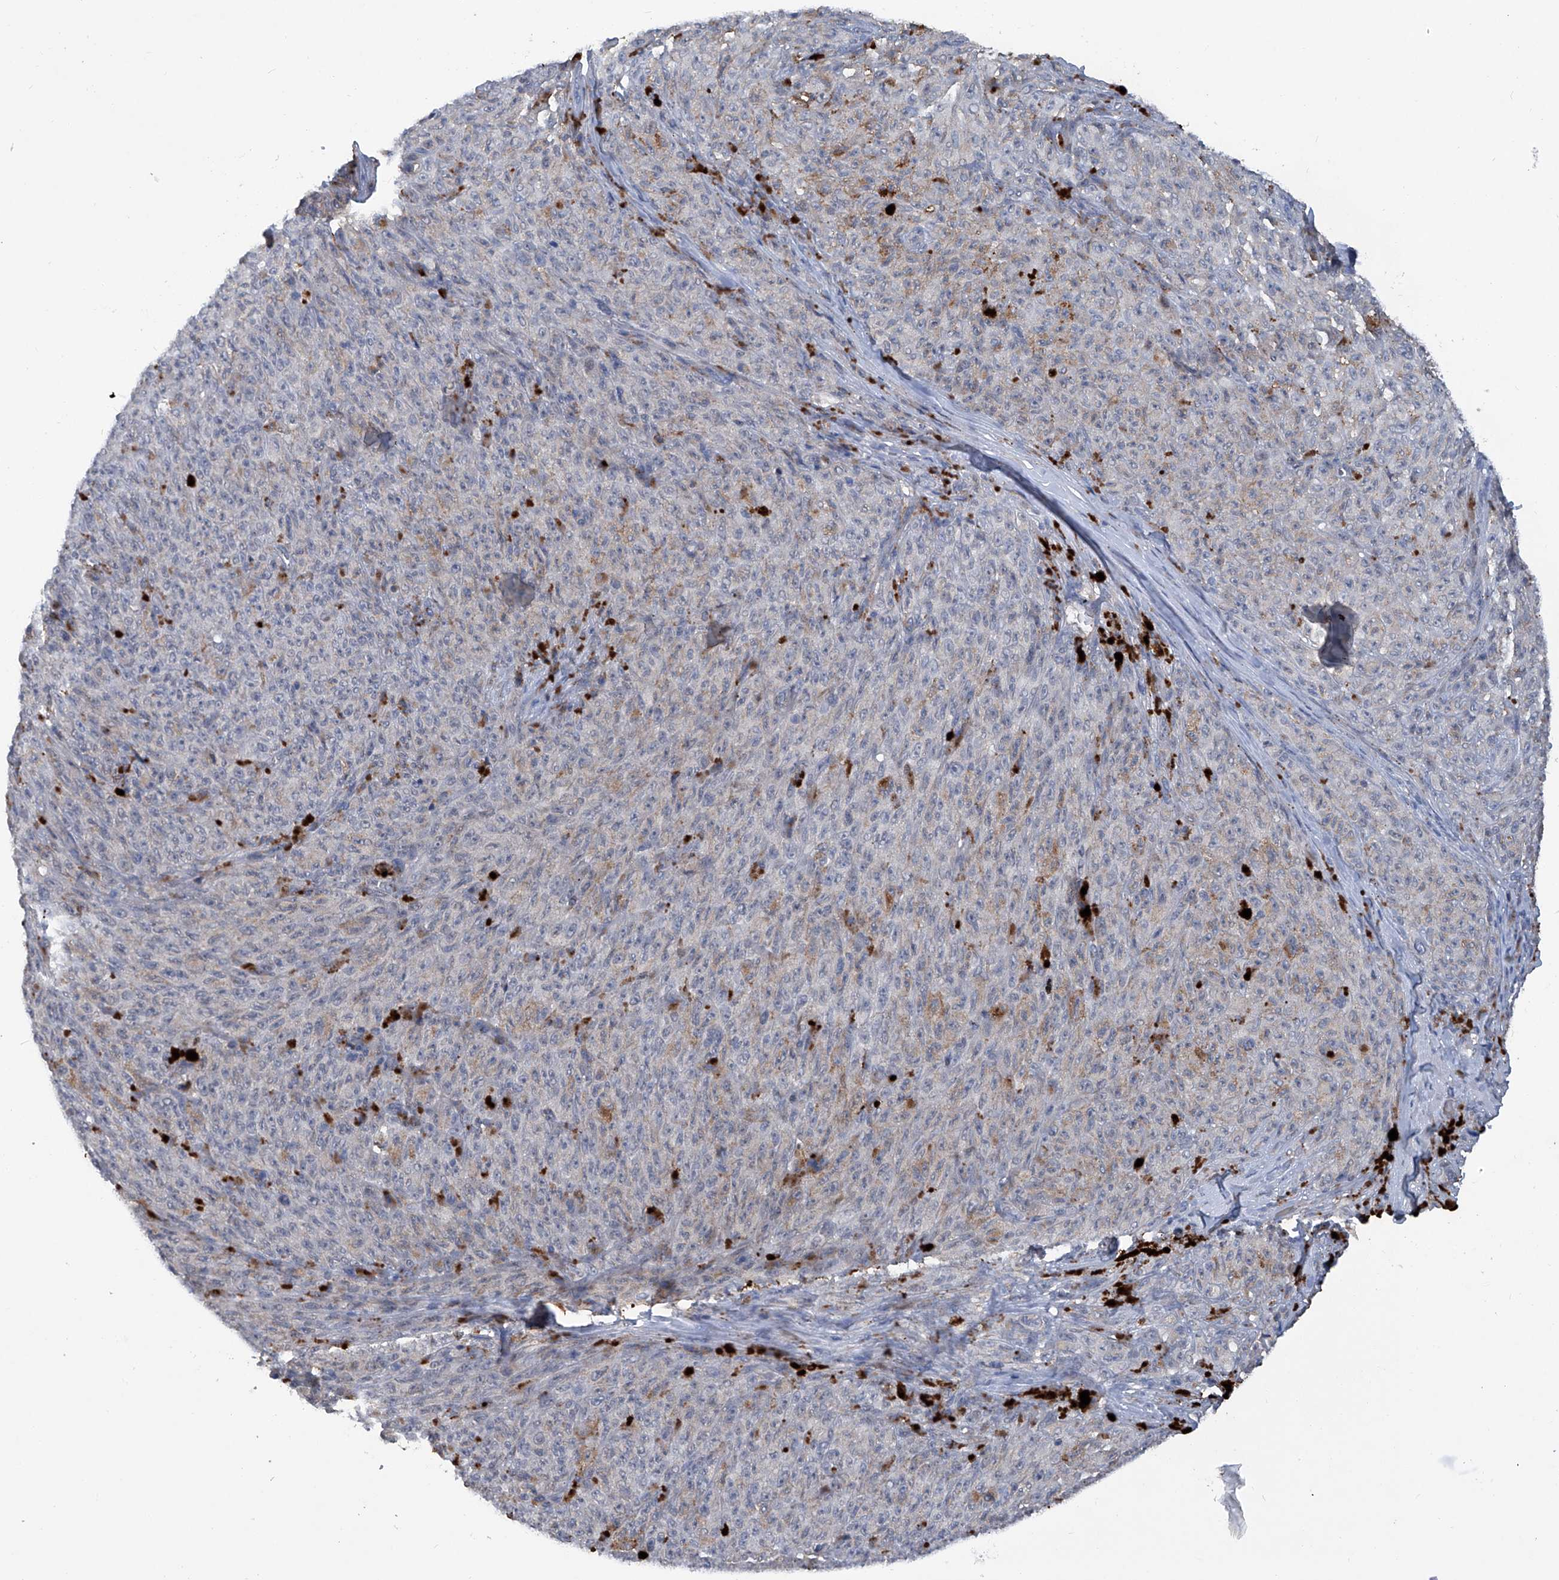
{"staining": {"intensity": "negative", "quantity": "none", "location": "none"}, "tissue": "melanoma", "cell_type": "Tumor cells", "image_type": "cancer", "snomed": [{"axis": "morphology", "description": "Malignant melanoma, NOS"}, {"axis": "topography", "description": "Skin"}], "caption": "Tumor cells are negative for protein expression in human malignant melanoma.", "gene": "PCSK5", "patient": {"sex": "female", "age": 82}}